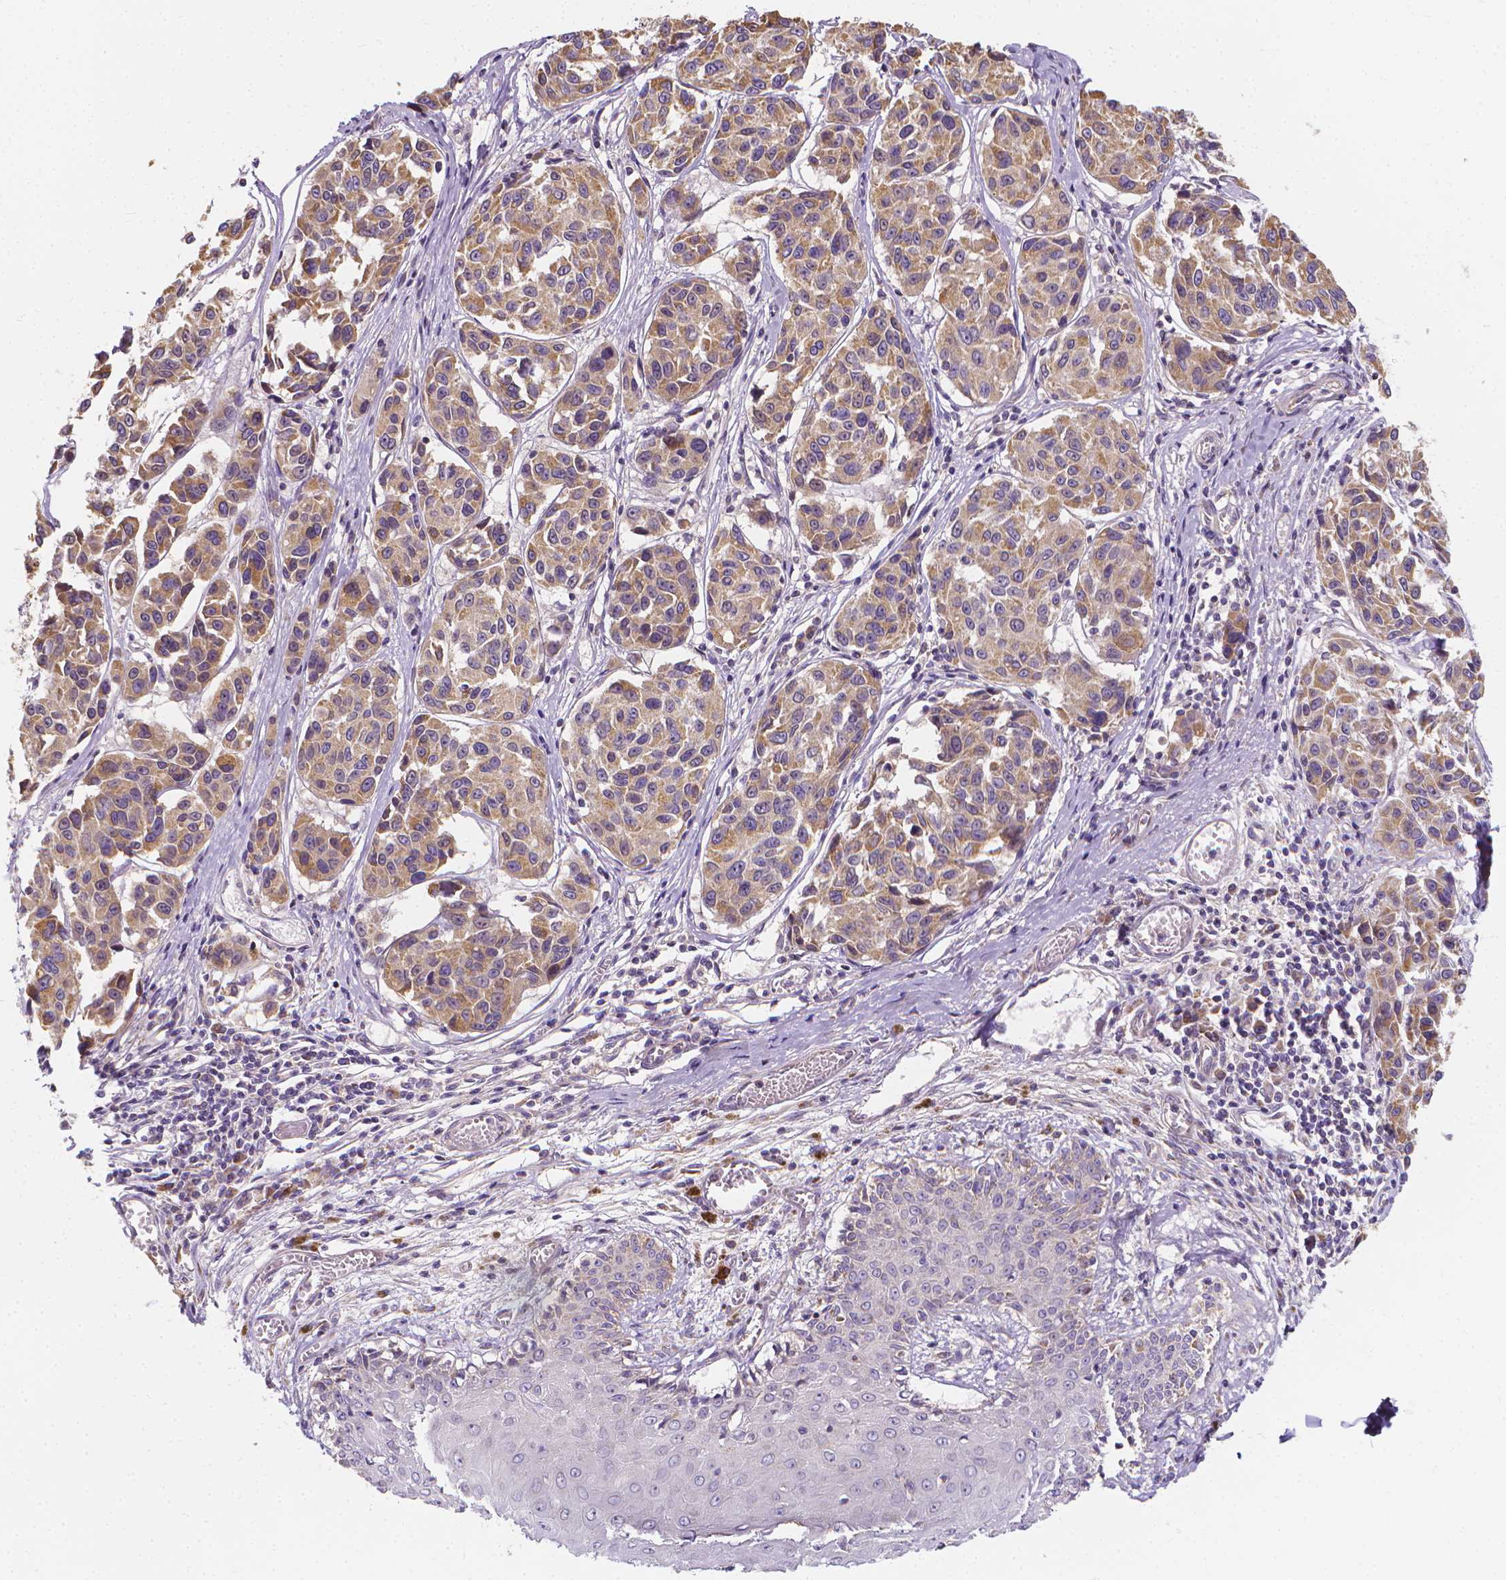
{"staining": {"intensity": "weak", "quantity": ">75%", "location": "cytoplasmic/membranous"}, "tissue": "melanoma", "cell_type": "Tumor cells", "image_type": "cancer", "snomed": [{"axis": "morphology", "description": "Malignant melanoma, NOS"}, {"axis": "topography", "description": "Skin"}], "caption": "High-power microscopy captured an immunohistochemistry (IHC) histopathology image of melanoma, revealing weak cytoplasmic/membranous staining in about >75% of tumor cells.", "gene": "SNCAIP", "patient": {"sex": "female", "age": 66}}